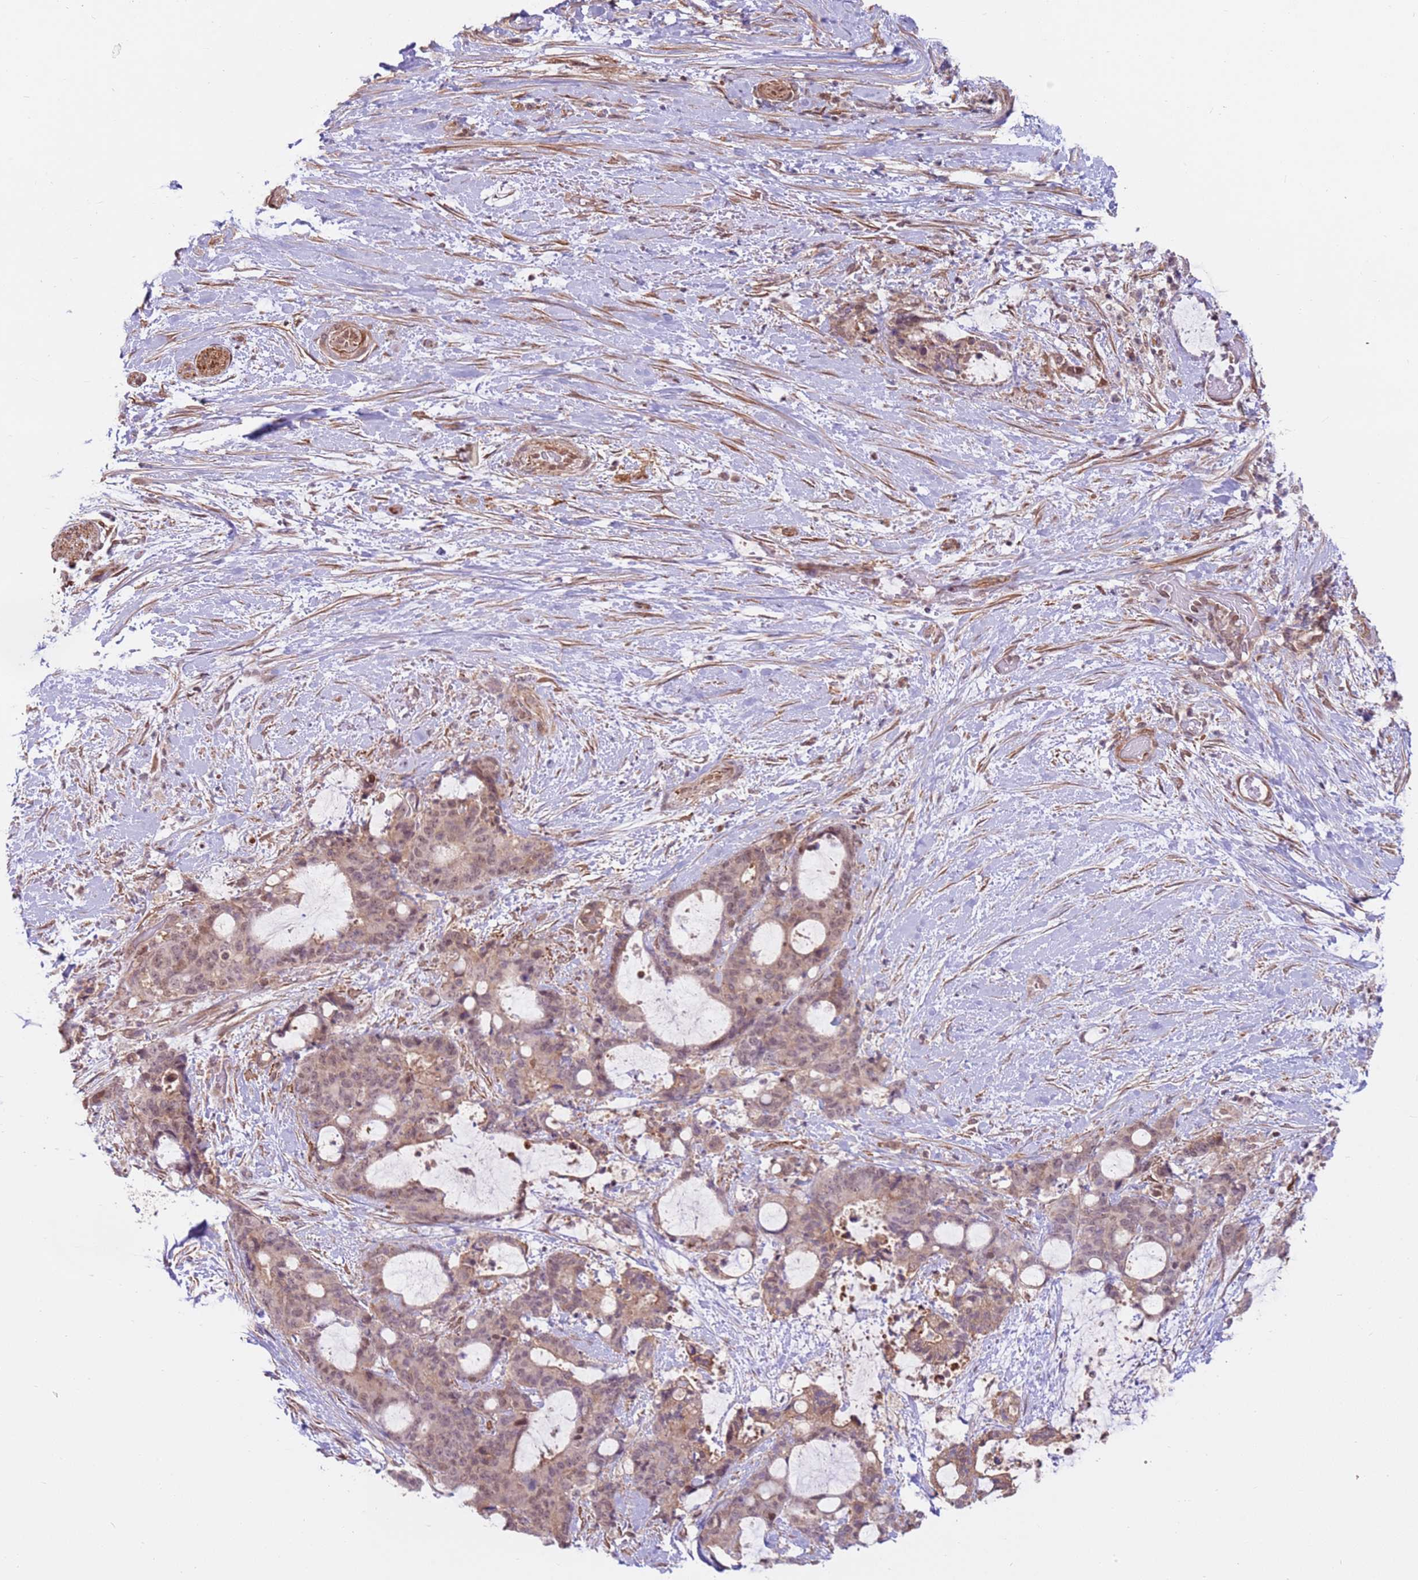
{"staining": {"intensity": "moderate", "quantity": ">75%", "location": "cytoplasmic/membranous"}, "tissue": "liver cancer", "cell_type": "Tumor cells", "image_type": "cancer", "snomed": [{"axis": "morphology", "description": "Normal tissue, NOS"}, {"axis": "morphology", "description": "Cholangiocarcinoma"}, {"axis": "topography", "description": "Liver"}, {"axis": "topography", "description": "Peripheral nerve tissue"}], "caption": "DAB immunohistochemical staining of human liver cancer (cholangiocarcinoma) shows moderate cytoplasmic/membranous protein positivity in approximately >75% of tumor cells.", "gene": "DCAF4", "patient": {"sex": "female", "age": 73}}